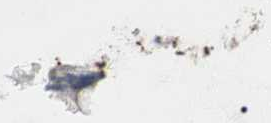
{"staining": {"intensity": "moderate", "quantity": ">75%", "location": "cytoplasmic/membranous"}, "tissue": "ovarian cancer", "cell_type": "Tumor cells", "image_type": "cancer", "snomed": [{"axis": "morphology", "description": "Cystadenocarcinoma, mucinous, NOS"}, {"axis": "topography", "description": "Ovary"}], "caption": "Immunohistochemical staining of ovarian cancer demonstrates medium levels of moderate cytoplasmic/membranous positivity in approximately >75% of tumor cells.", "gene": "PIGR", "patient": {"sex": "female", "age": 39}}